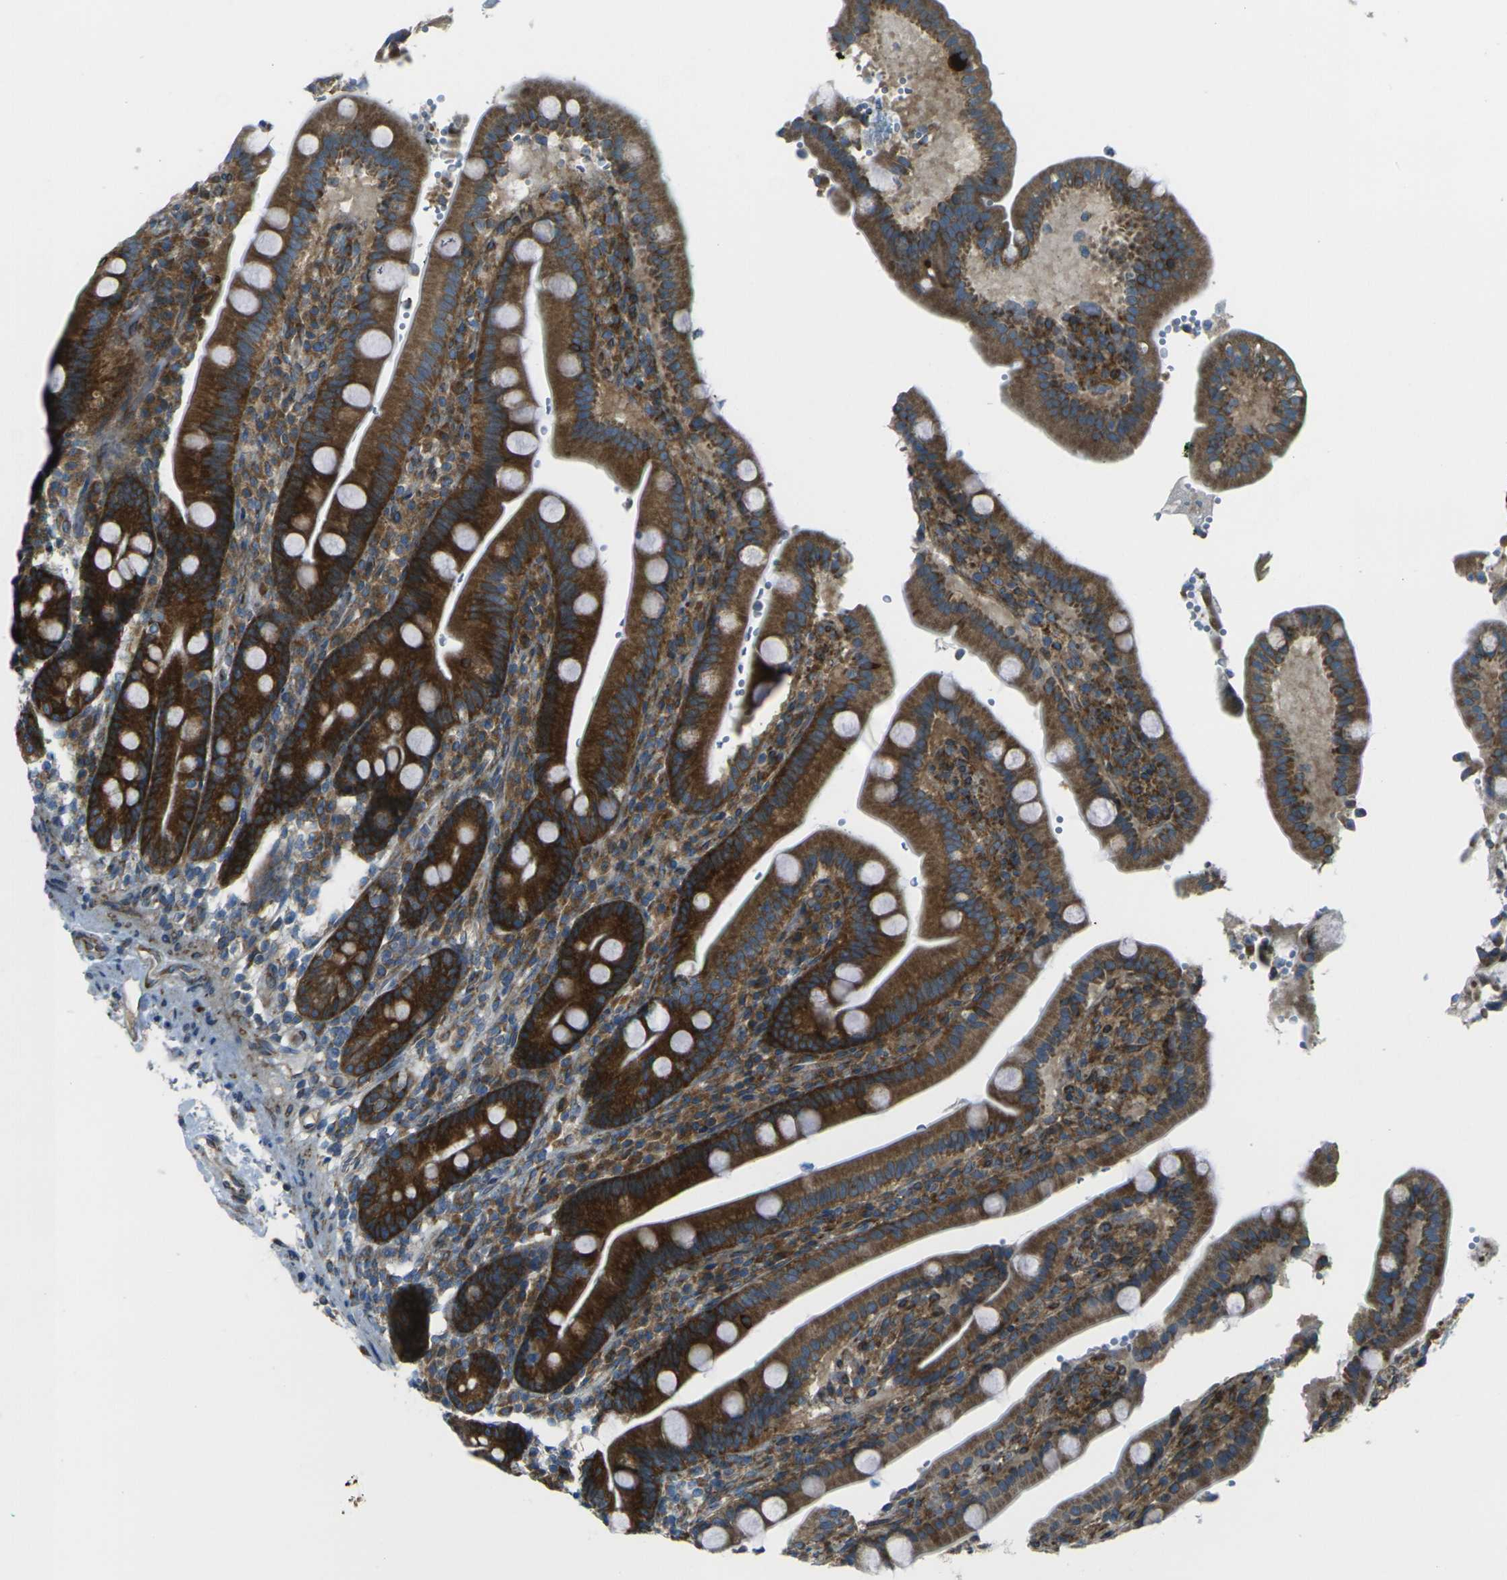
{"staining": {"intensity": "strong", "quantity": ">75%", "location": "cytoplasmic/membranous"}, "tissue": "duodenum", "cell_type": "Glandular cells", "image_type": "normal", "snomed": [{"axis": "morphology", "description": "Normal tissue, NOS"}, {"axis": "topography", "description": "Small intestine, NOS"}], "caption": "This is an image of IHC staining of benign duodenum, which shows strong staining in the cytoplasmic/membranous of glandular cells.", "gene": "CELSR2", "patient": {"sex": "female", "age": 71}}